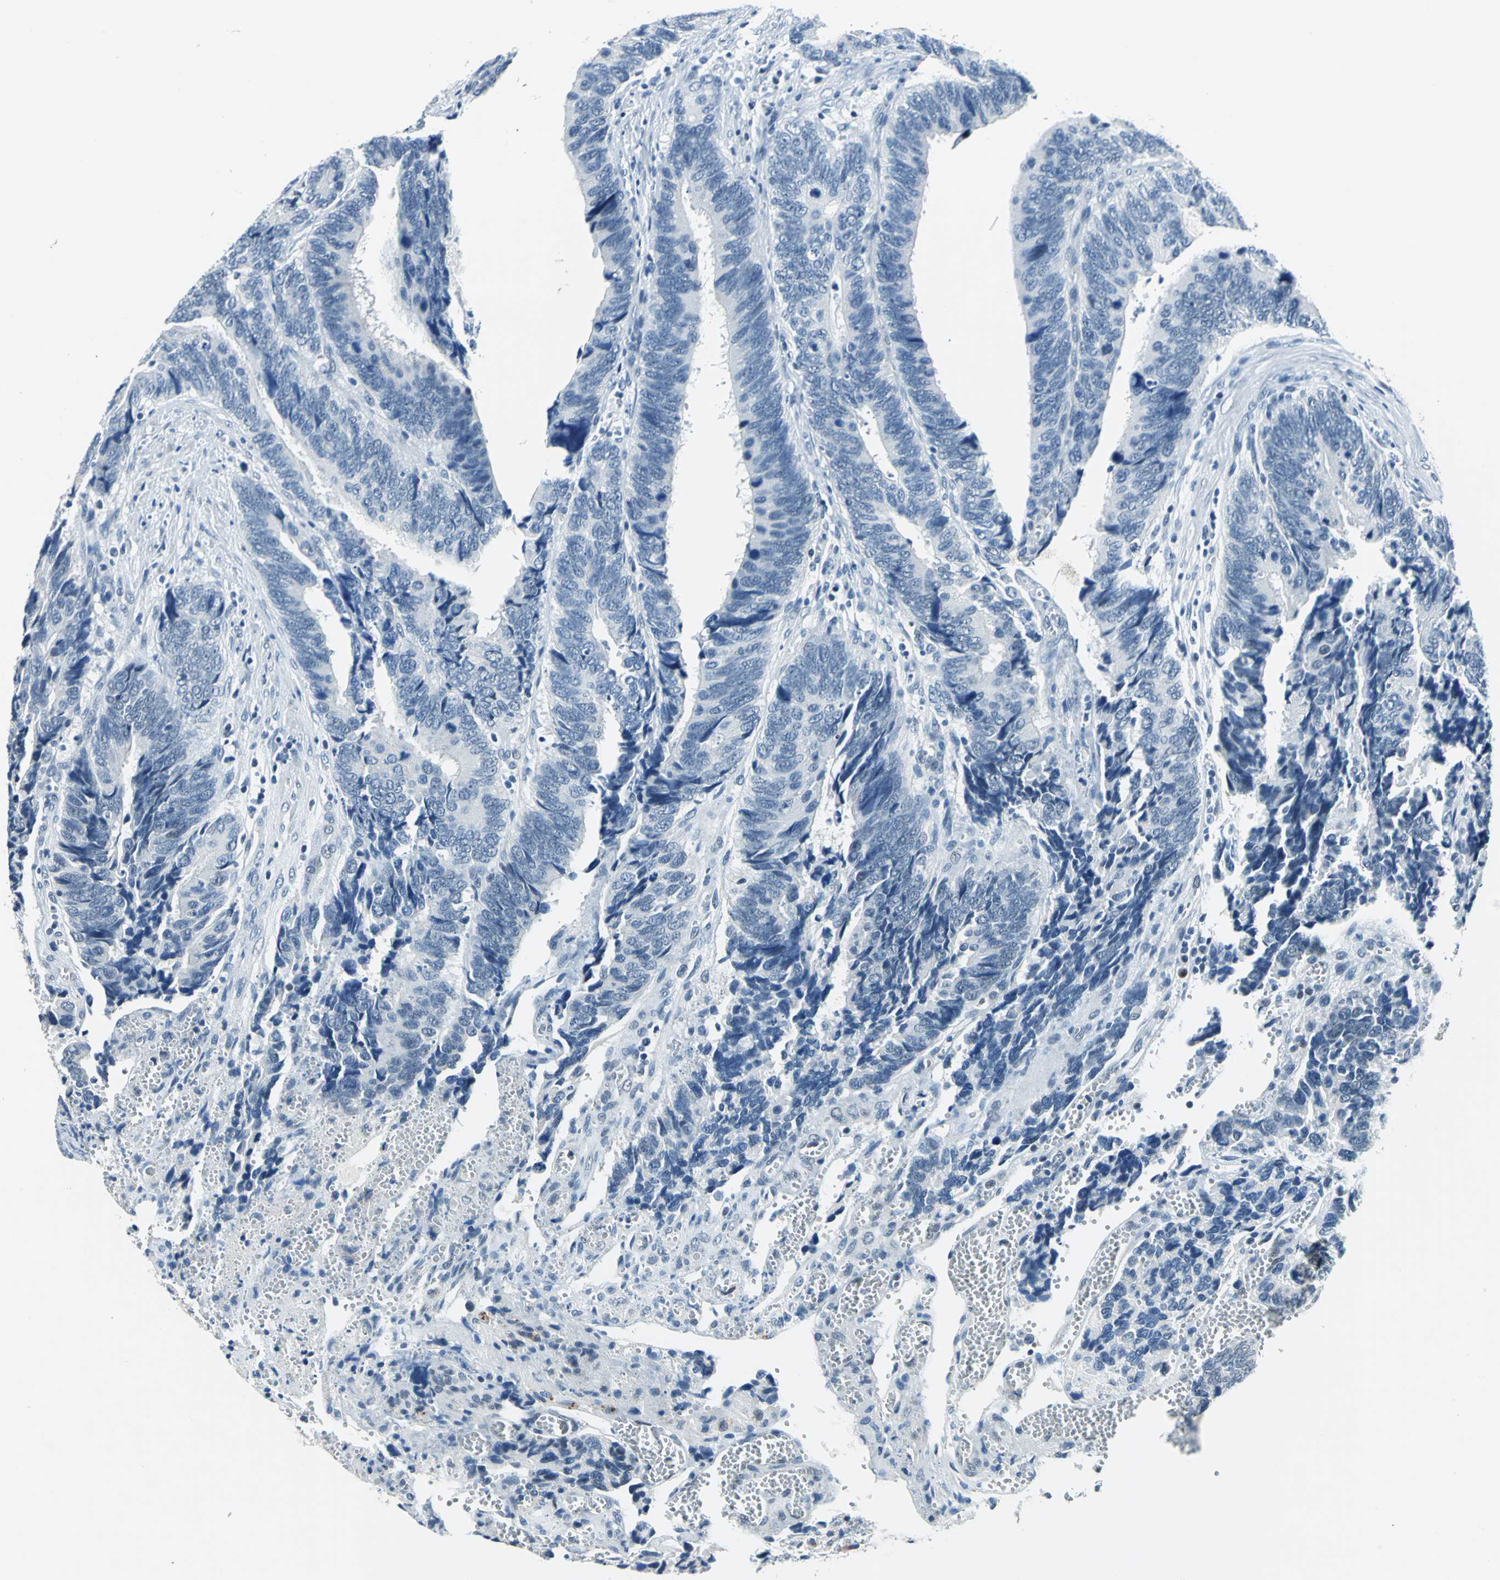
{"staining": {"intensity": "negative", "quantity": "none", "location": "none"}, "tissue": "colorectal cancer", "cell_type": "Tumor cells", "image_type": "cancer", "snomed": [{"axis": "morphology", "description": "Adenocarcinoma, NOS"}, {"axis": "topography", "description": "Colon"}], "caption": "Tumor cells show no significant protein expression in colorectal adenocarcinoma. Nuclei are stained in blue.", "gene": "RAD17", "patient": {"sex": "male", "age": 72}}